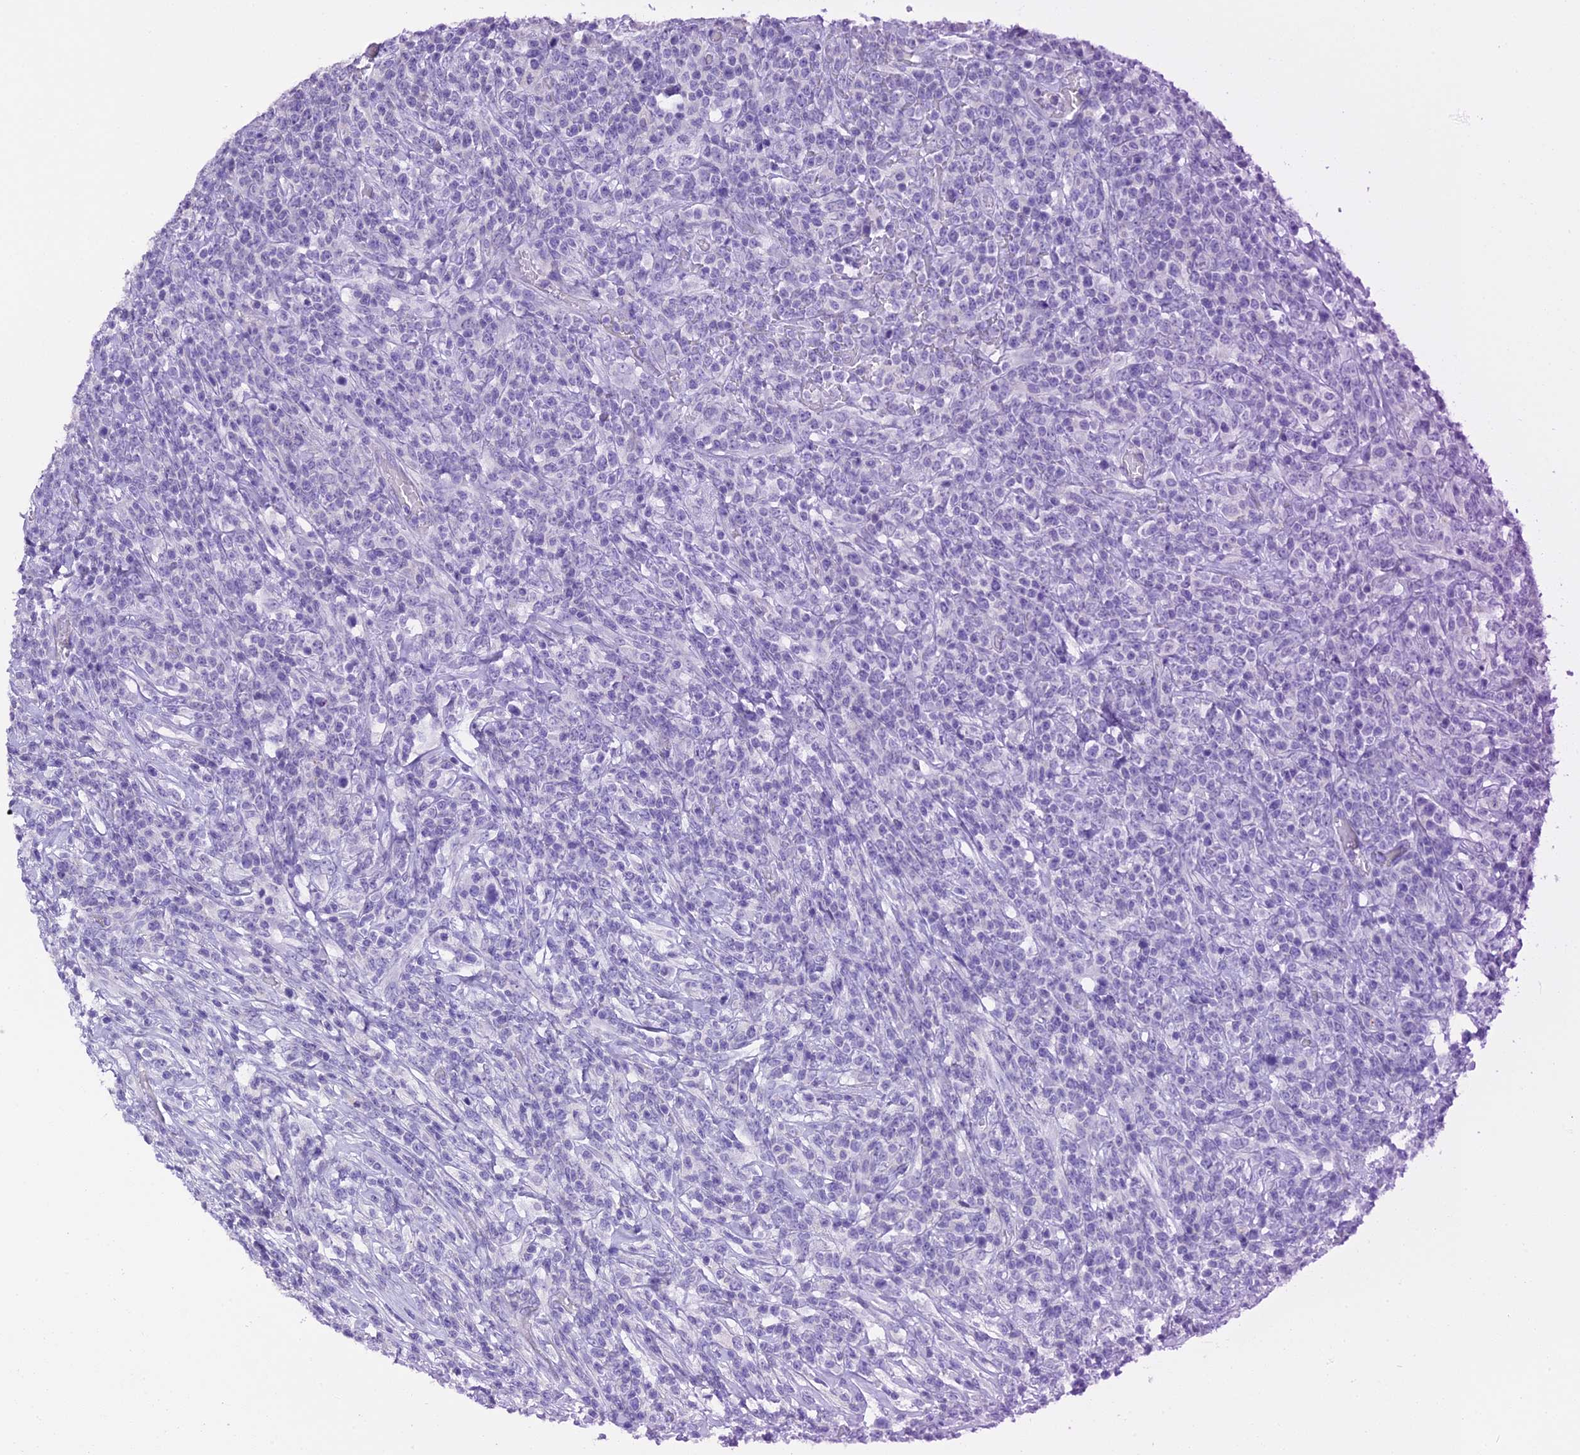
{"staining": {"intensity": "negative", "quantity": "none", "location": "none"}, "tissue": "lymphoma", "cell_type": "Tumor cells", "image_type": "cancer", "snomed": [{"axis": "morphology", "description": "Malignant lymphoma, non-Hodgkin's type, High grade"}, {"axis": "topography", "description": "Colon"}], "caption": "Immunohistochemical staining of human high-grade malignant lymphoma, non-Hodgkin's type demonstrates no significant staining in tumor cells.", "gene": "C12orf29", "patient": {"sex": "female", "age": 53}}